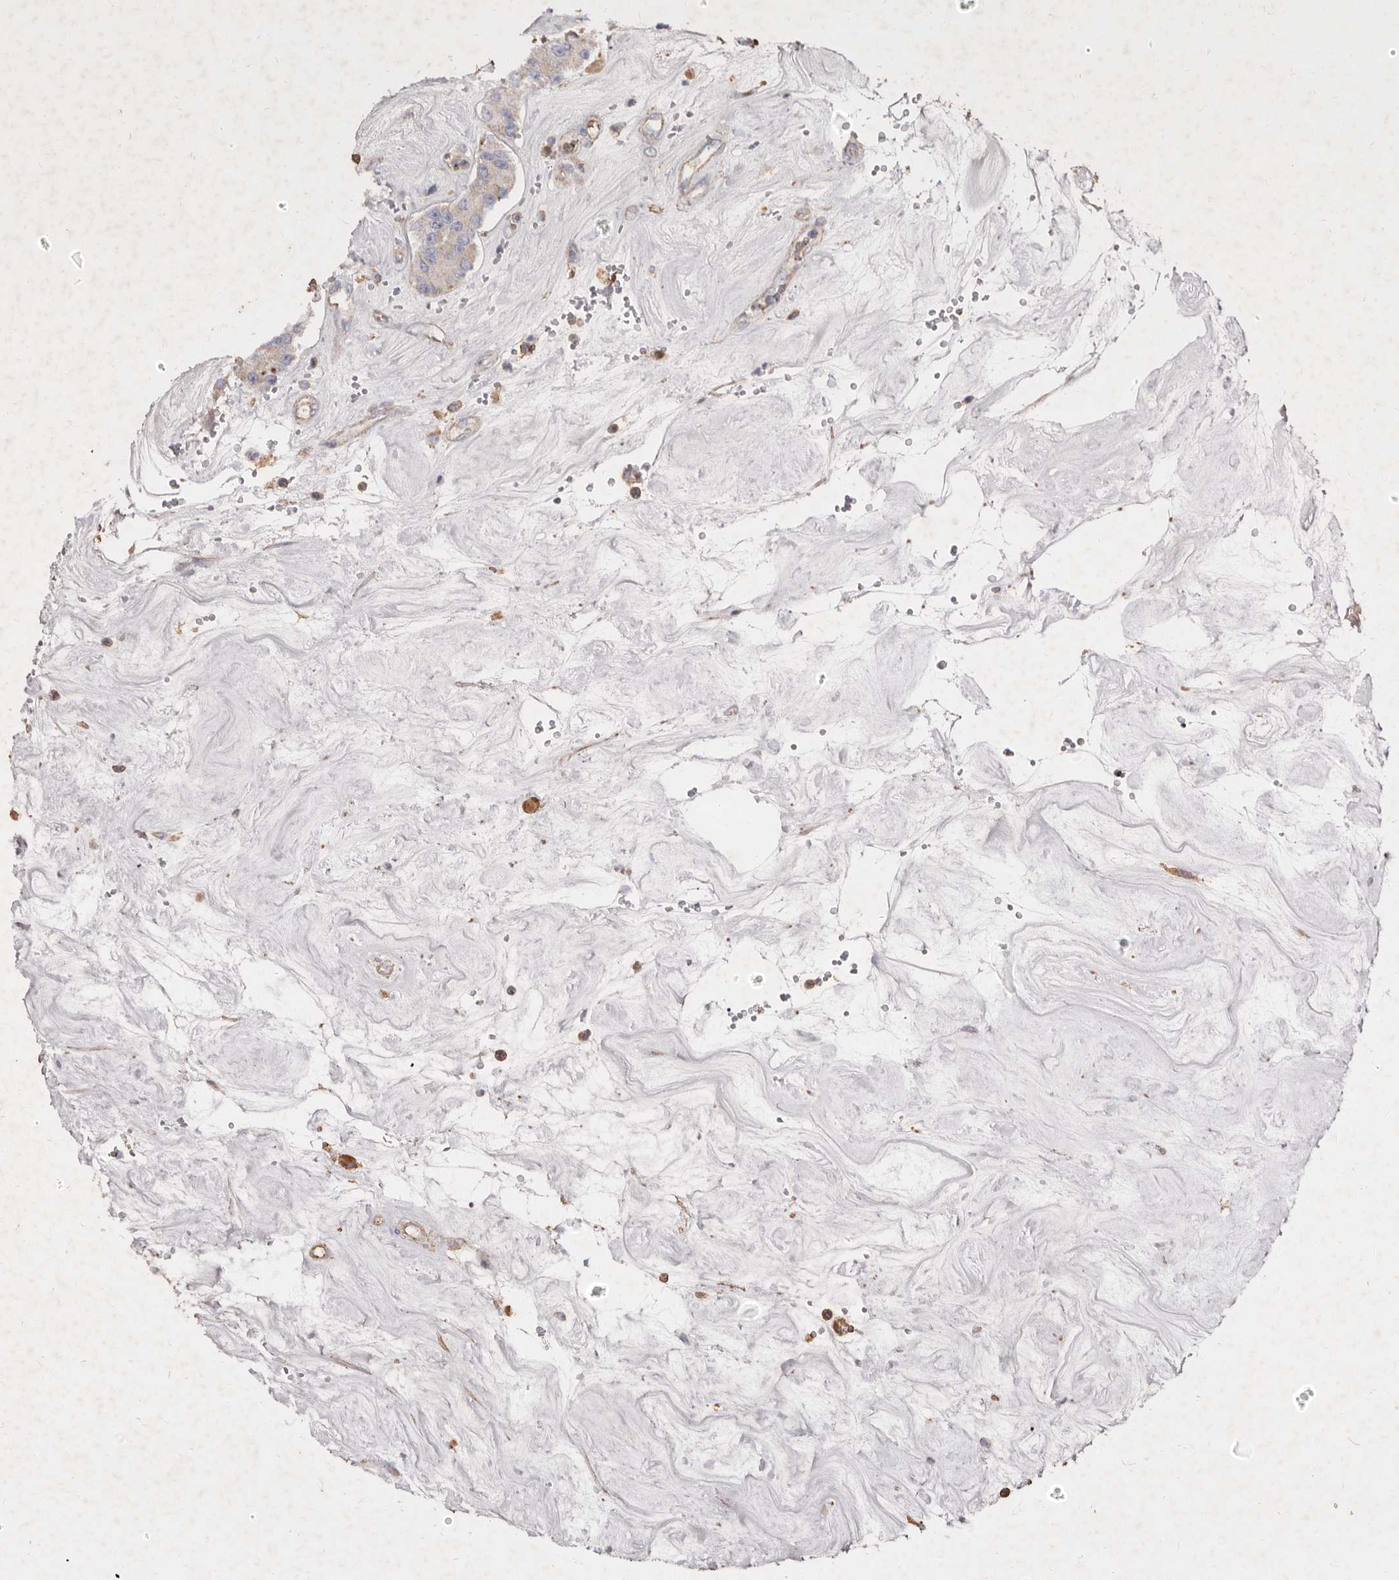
{"staining": {"intensity": "weak", "quantity": "<25%", "location": "cytoplasmic/membranous"}, "tissue": "carcinoid", "cell_type": "Tumor cells", "image_type": "cancer", "snomed": [{"axis": "morphology", "description": "Carcinoid, malignant, NOS"}, {"axis": "topography", "description": "Pancreas"}], "caption": "There is no significant positivity in tumor cells of carcinoid.", "gene": "COQ8B", "patient": {"sex": "male", "age": 41}}